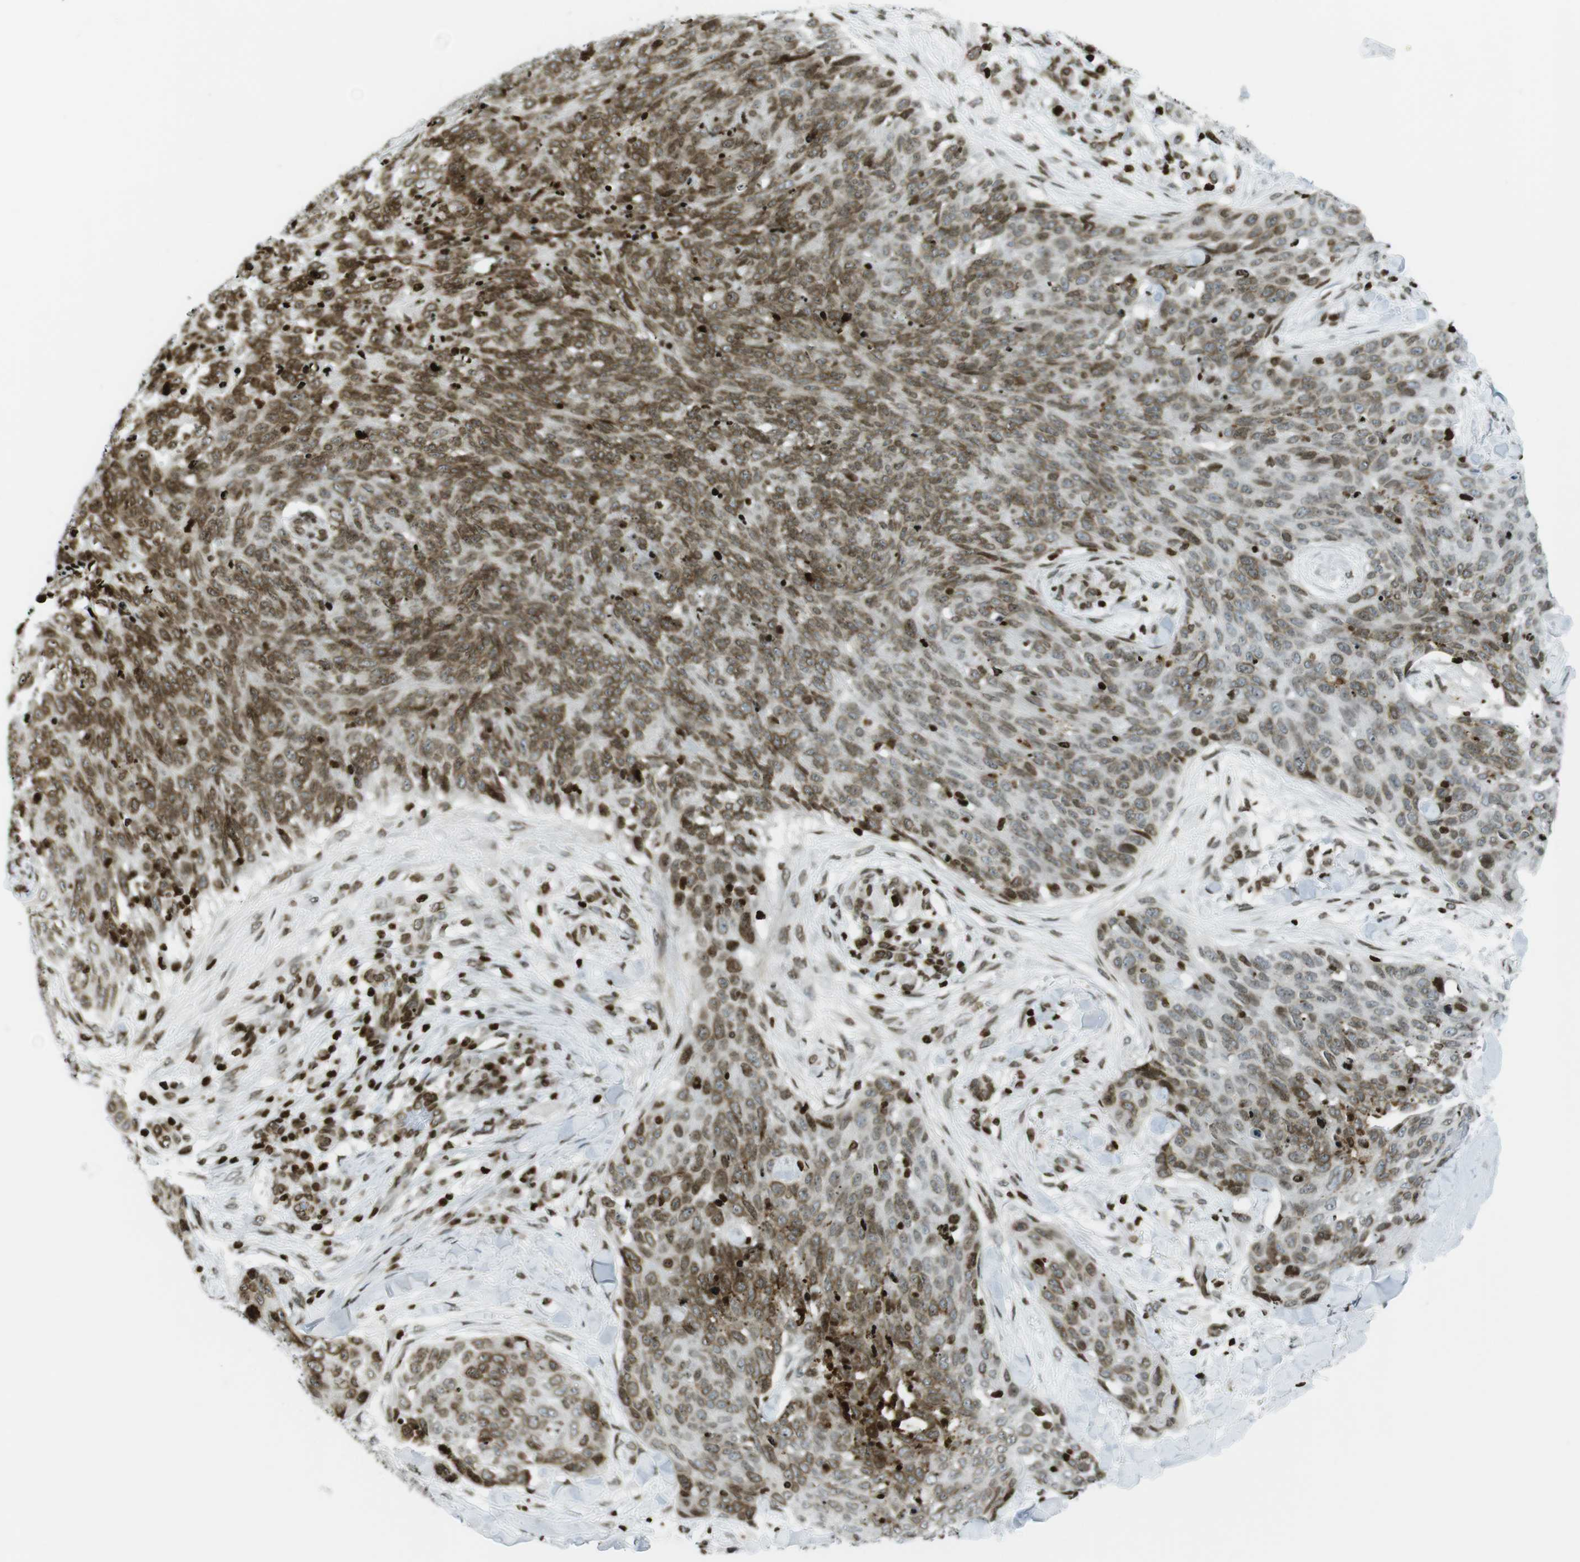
{"staining": {"intensity": "strong", "quantity": ">75%", "location": "nuclear"}, "tissue": "skin cancer", "cell_type": "Tumor cells", "image_type": "cancer", "snomed": [{"axis": "morphology", "description": "Squamous cell carcinoma in situ, NOS"}, {"axis": "morphology", "description": "Squamous cell carcinoma, NOS"}, {"axis": "topography", "description": "Skin"}], "caption": "Immunohistochemistry (DAB) staining of skin squamous cell carcinoma exhibits strong nuclear protein staining in approximately >75% of tumor cells.", "gene": "H2AC8", "patient": {"sex": "male", "age": 93}}